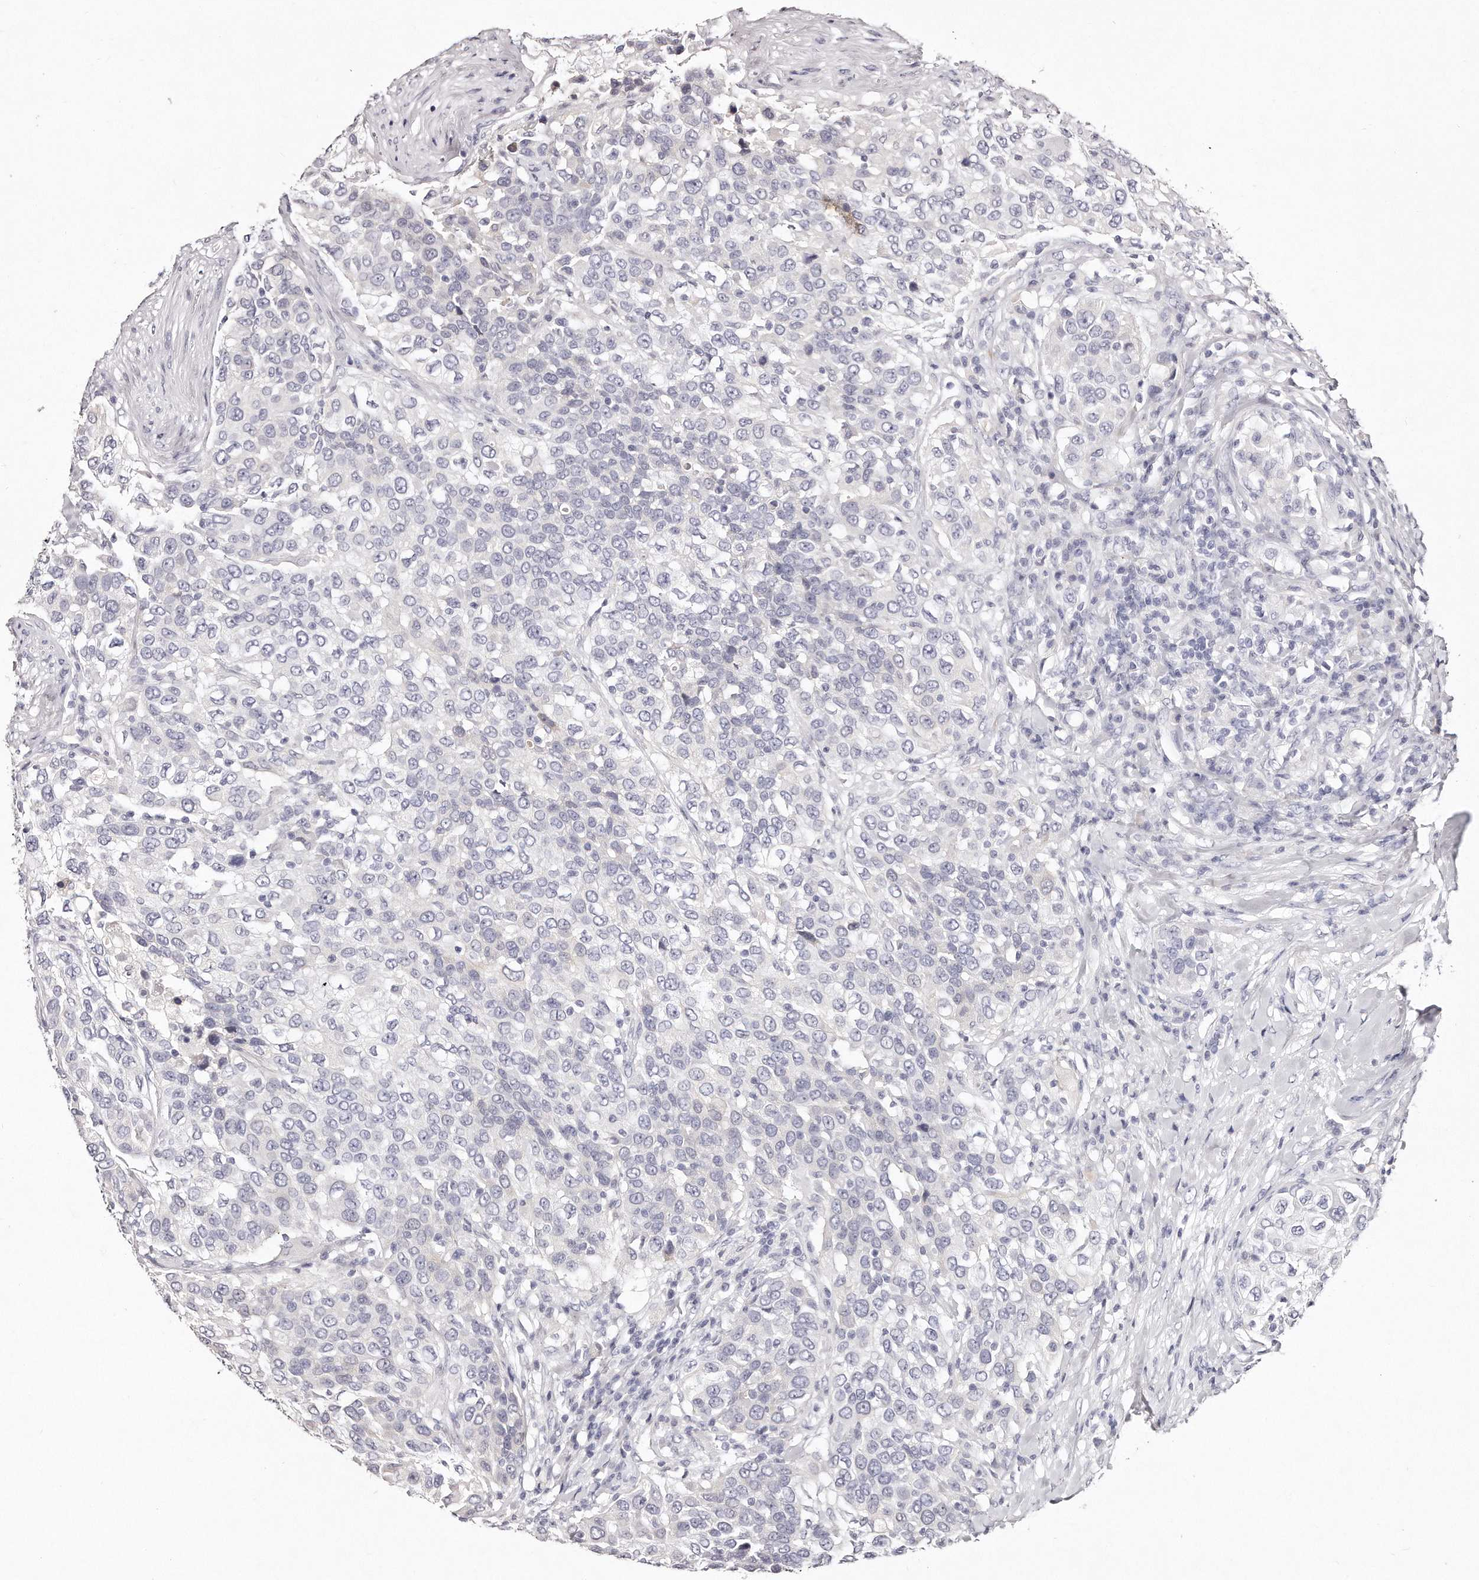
{"staining": {"intensity": "negative", "quantity": "none", "location": "none"}, "tissue": "urothelial cancer", "cell_type": "Tumor cells", "image_type": "cancer", "snomed": [{"axis": "morphology", "description": "Urothelial carcinoma, High grade"}, {"axis": "topography", "description": "Urinary bladder"}], "caption": "An immunohistochemistry photomicrograph of urothelial cancer is shown. There is no staining in tumor cells of urothelial cancer.", "gene": "GDA", "patient": {"sex": "female", "age": 80}}